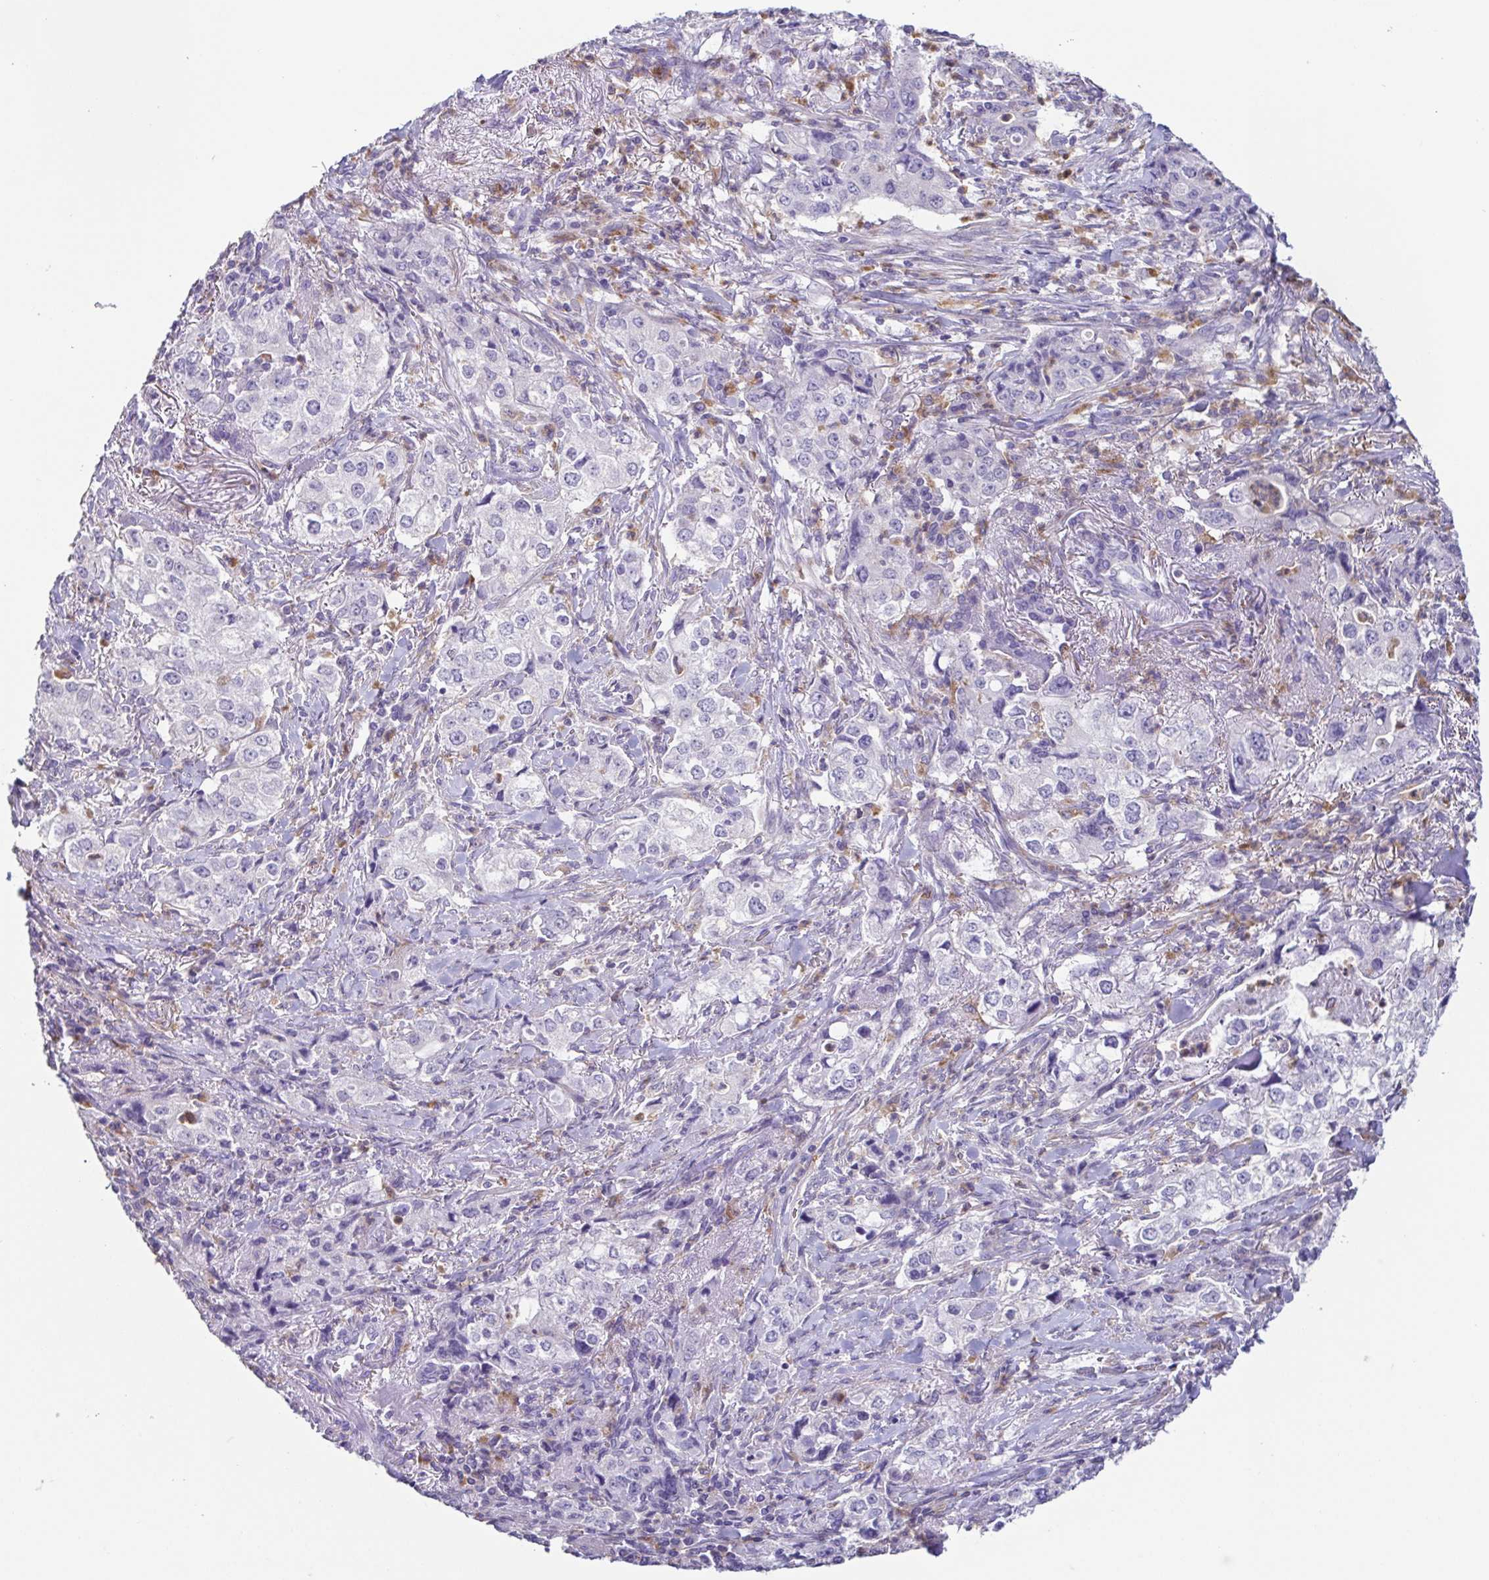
{"staining": {"intensity": "negative", "quantity": "none", "location": "none"}, "tissue": "stomach cancer", "cell_type": "Tumor cells", "image_type": "cancer", "snomed": [{"axis": "morphology", "description": "Adenocarcinoma, NOS"}, {"axis": "topography", "description": "Stomach, upper"}], "caption": "Immunohistochemistry (IHC) photomicrograph of human stomach adenocarcinoma stained for a protein (brown), which reveals no positivity in tumor cells.", "gene": "ATP6V1G2", "patient": {"sex": "male", "age": 75}}